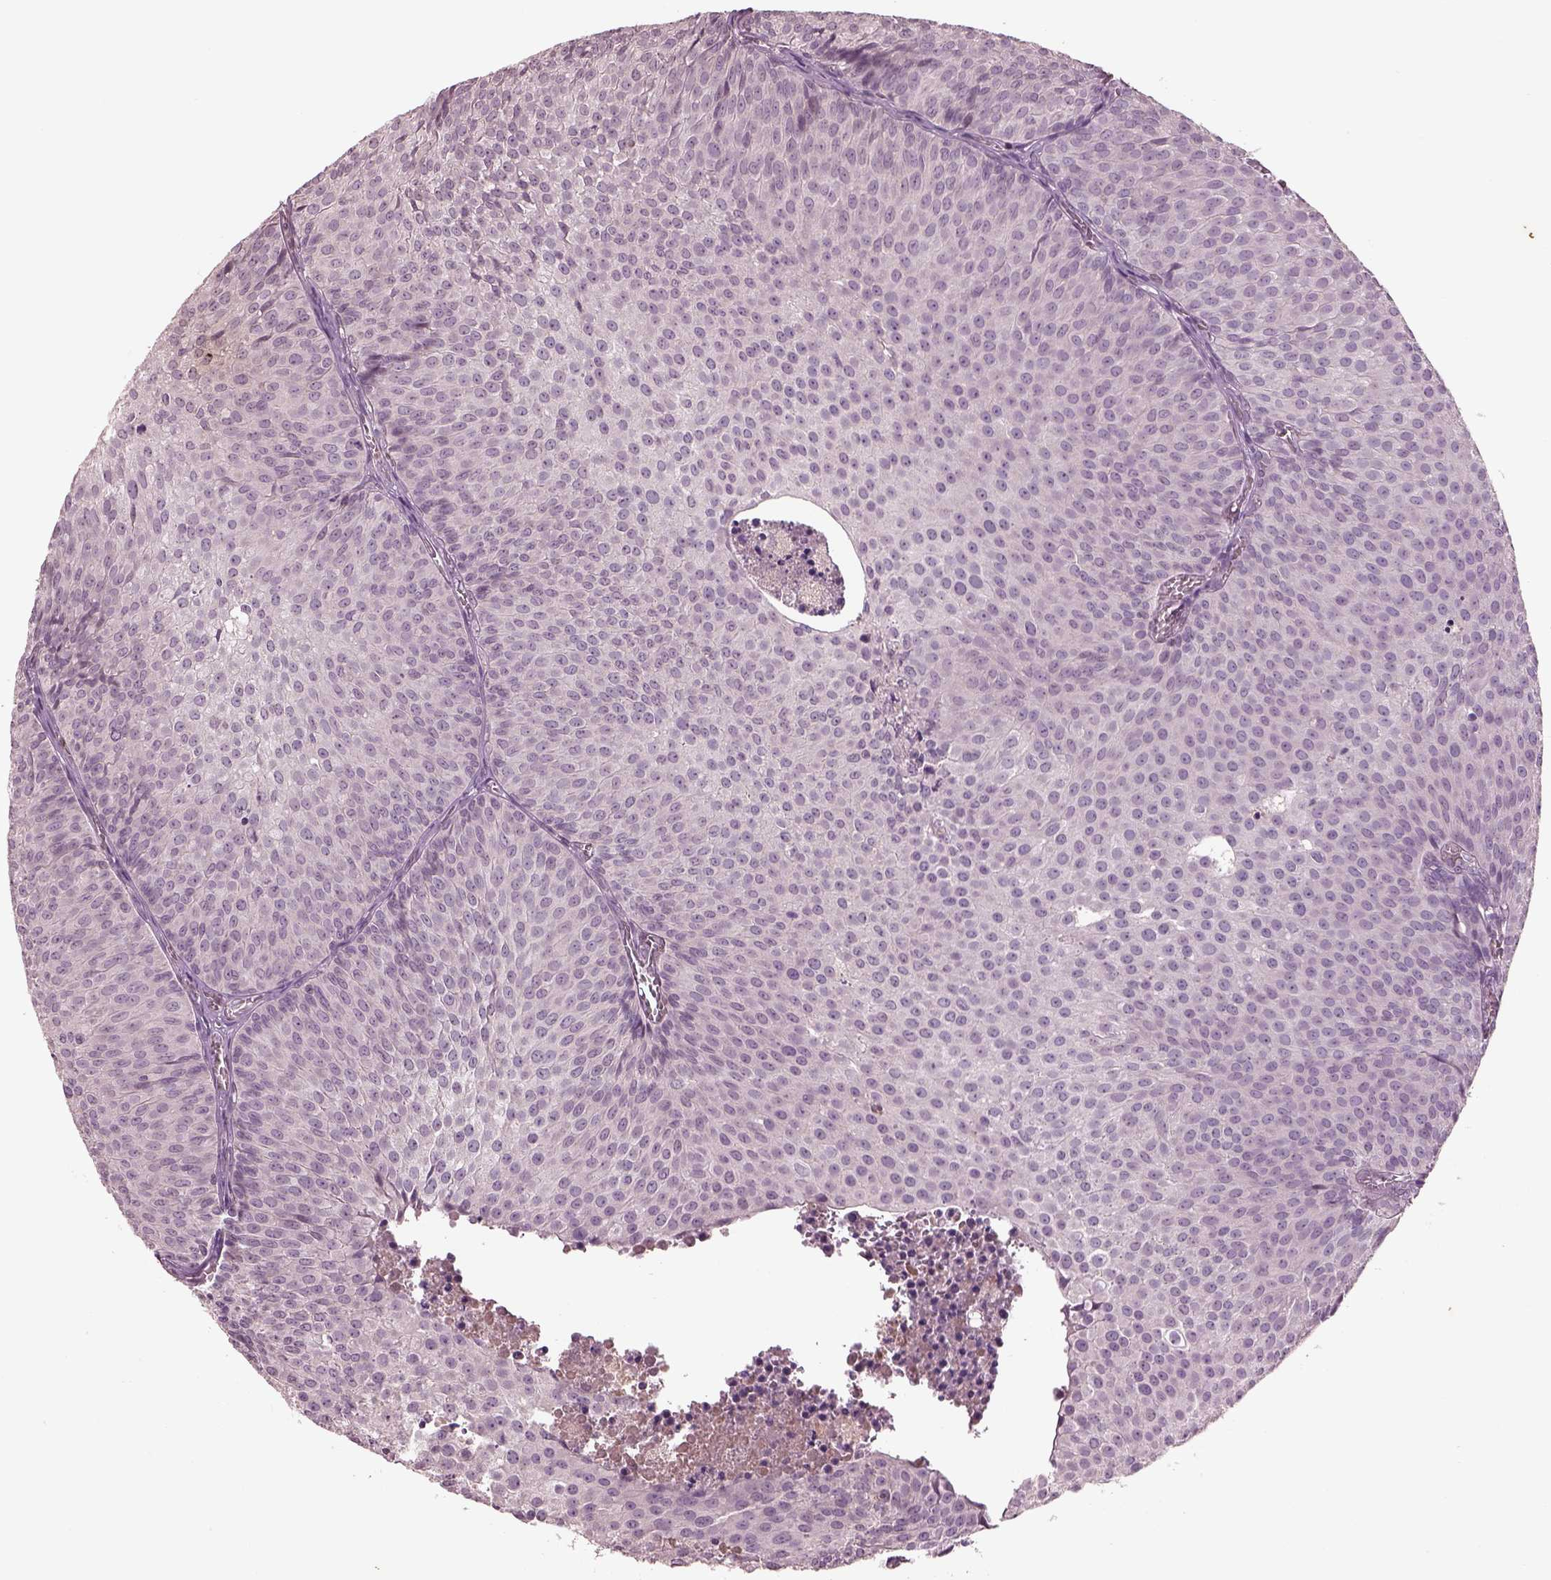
{"staining": {"intensity": "negative", "quantity": "none", "location": "none"}, "tissue": "urothelial cancer", "cell_type": "Tumor cells", "image_type": "cancer", "snomed": [{"axis": "morphology", "description": "Urothelial carcinoma, Low grade"}, {"axis": "topography", "description": "Urinary bladder"}], "caption": "Low-grade urothelial carcinoma was stained to show a protein in brown. There is no significant positivity in tumor cells. (Immunohistochemistry, brightfield microscopy, high magnification).", "gene": "PTX4", "patient": {"sex": "male", "age": 63}}